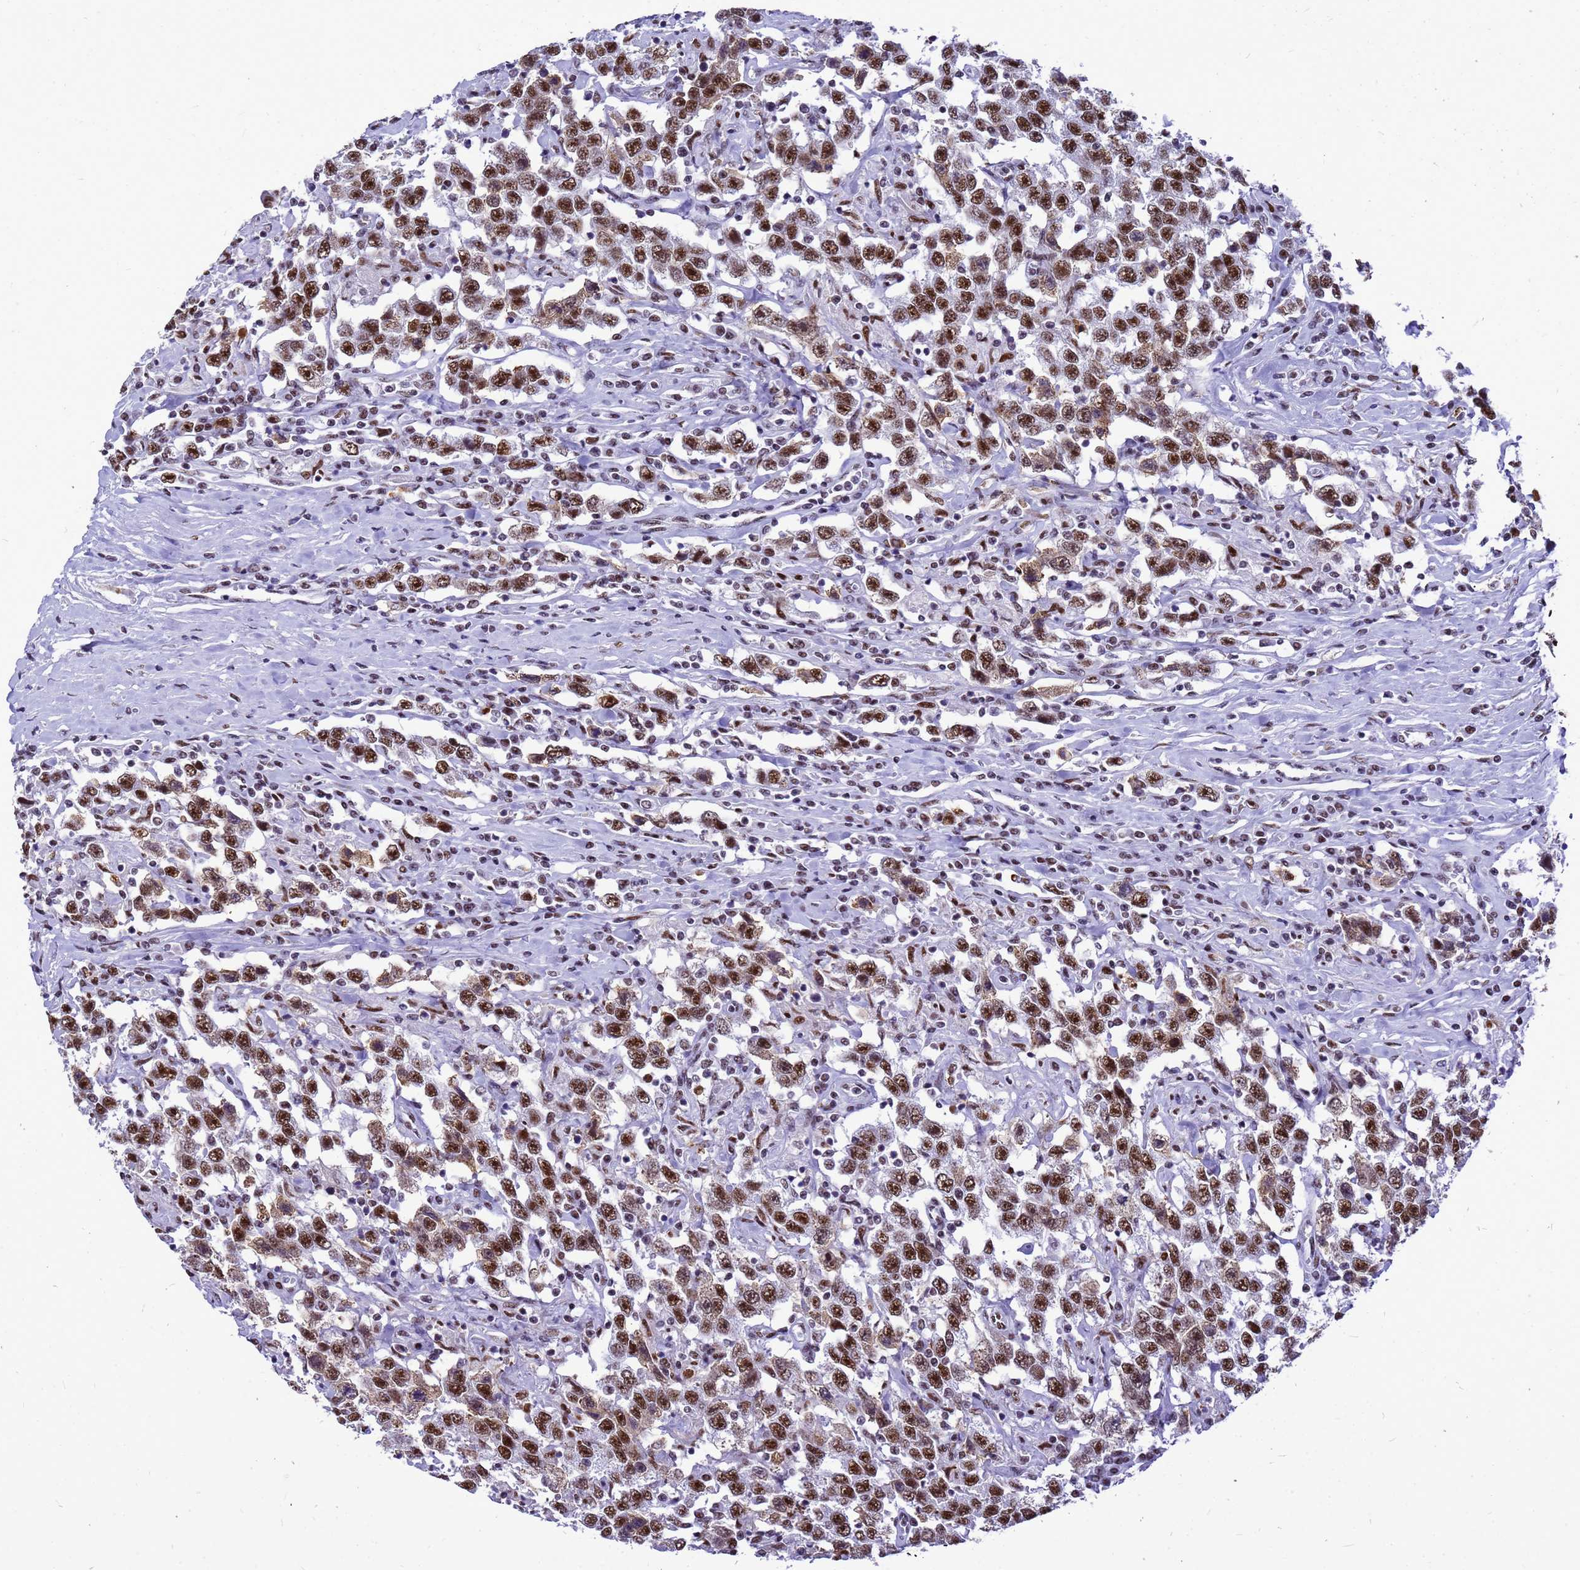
{"staining": {"intensity": "moderate", "quantity": ">75%", "location": "nuclear"}, "tissue": "testis cancer", "cell_type": "Tumor cells", "image_type": "cancer", "snomed": [{"axis": "morphology", "description": "Seminoma, NOS"}, {"axis": "topography", "description": "Testis"}], "caption": "Protein expression analysis of human testis cancer (seminoma) reveals moderate nuclear staining in about >75% of tumor cells. The staining was performed using DAB (3,3'-diaminobenzidine) to visualize the protein expression in brown, while the nuclei were stained in blue with hematoxylin (Magnification: 20x).", "gene": "SART3", "patient": {"sex": "male", "age": 41}}